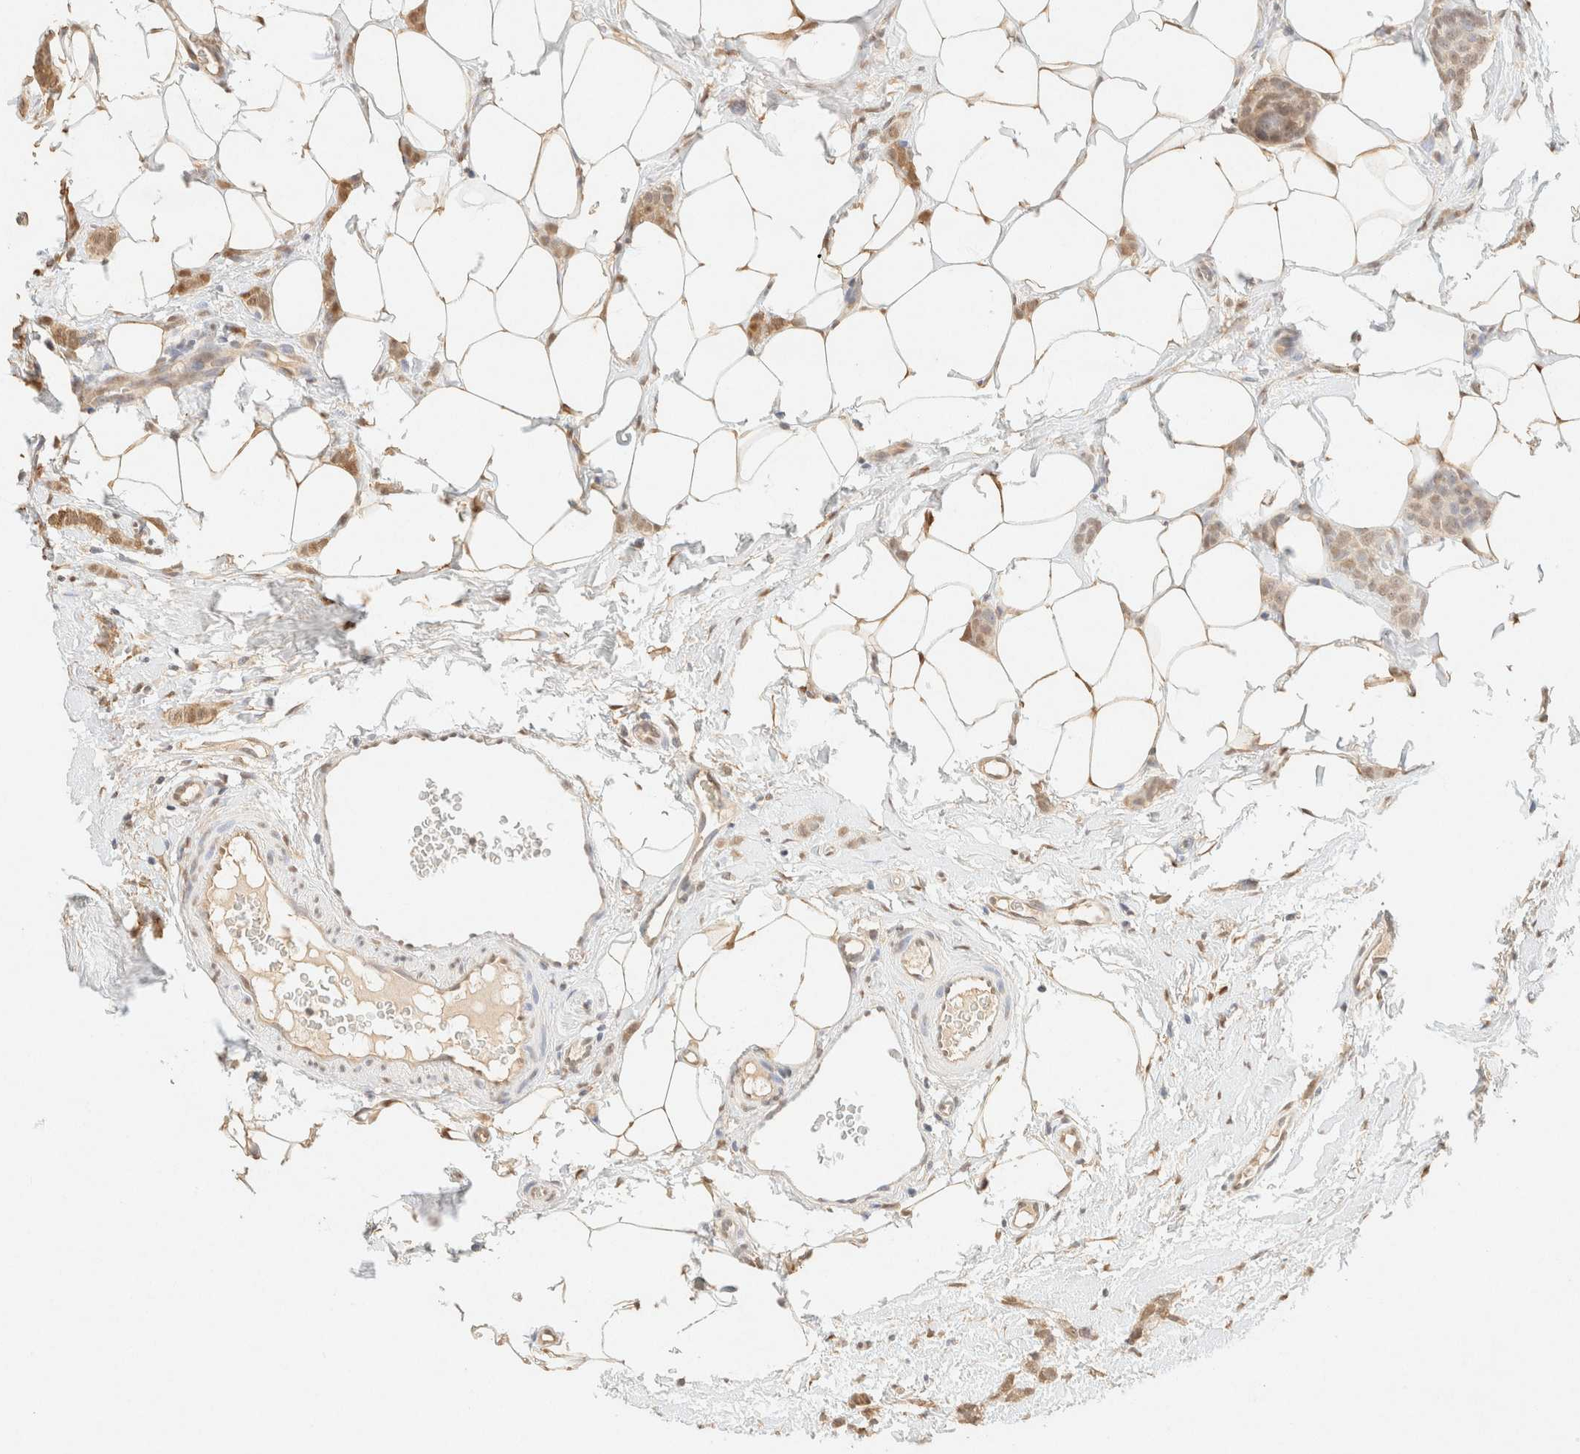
{"staining": {"intensity": "weak", "quantity": ">75%", "location": "cytoplasmic/membranous,nuclear"}, "tissue": "breast cancer", "cell_type": "Tumor cells", "image_type": "cancer", "snomed": [{"axis": "morphology", "description": "Lobular carcinoma"}, {"axis": "topography", "description": "Skin"}, {"axis": "topography", "description": "Breast"}], "caption": "Immunohistochemical staining of breast cancer displays low levels of weak cytoplasmic/membranous and nuclear staining in approximately >75% of tumor cells.", "gene": "S100A13", "patient": {"sex": "female", "age": 46}}